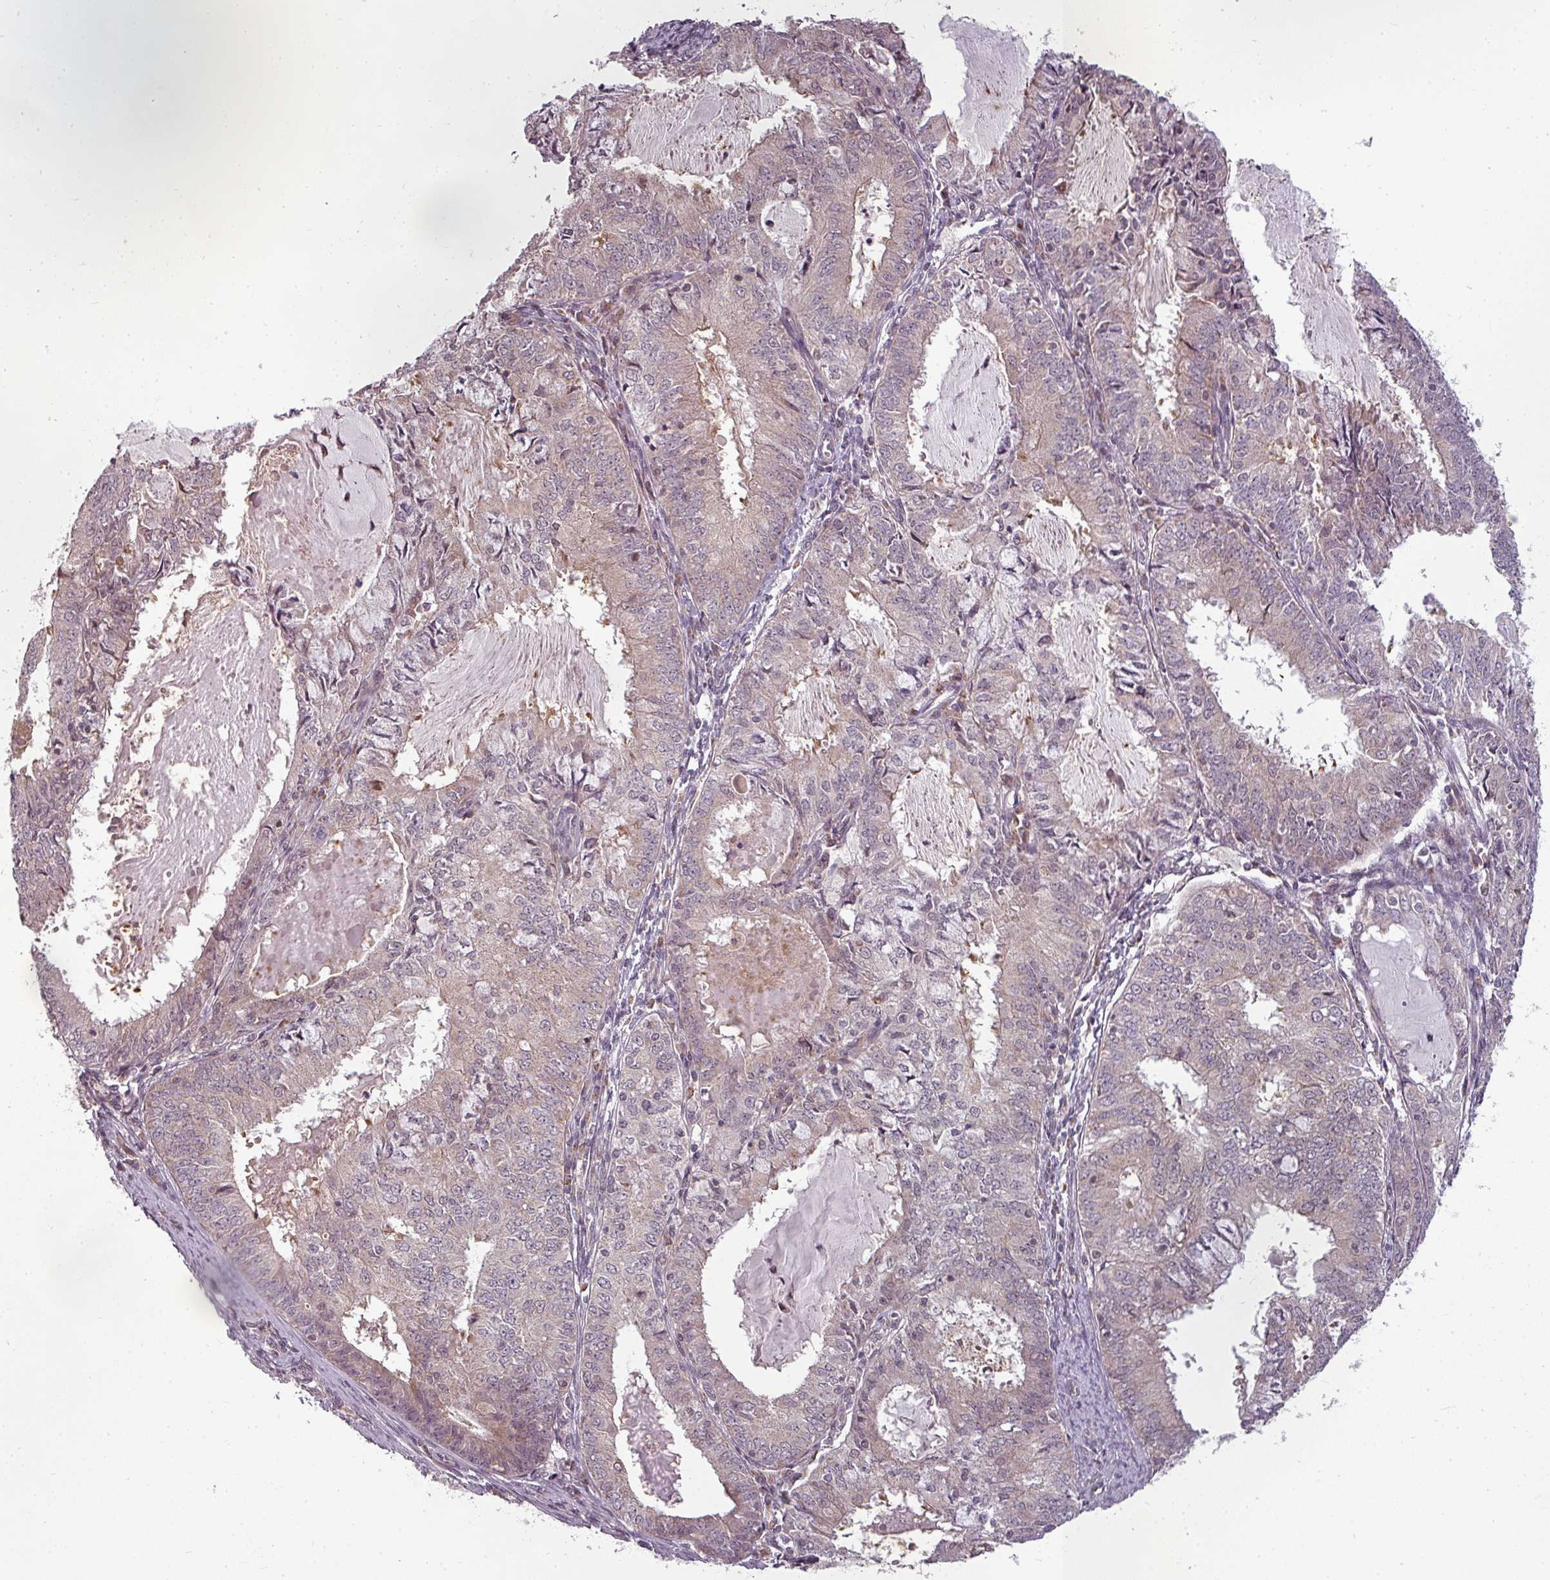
{"staining": {"intensity": "weak", "quantity": "<25%", "location": "cytoplasmic/membranous"}, "tissue": "endometrial cancer", "cell_type": "Tumor cells", "image_type": "cancer", "snomed": [{"axis": "morphology", "description": "Adenocarcinoma, NOS"}, {"axis": "topography", "description": "Endometrium"}], "caption": "Immunohistochemical staining of endometrial adenocarcinoma displays no significant positivity in tumor cells. (DAB (3,3'-diaminobenzidine) immunohistochemistry (IHC) visualized using brightfield microscopy, high magnification).", "gene": "CLIC1", "patient": {"sex": "female", "age": 57}}